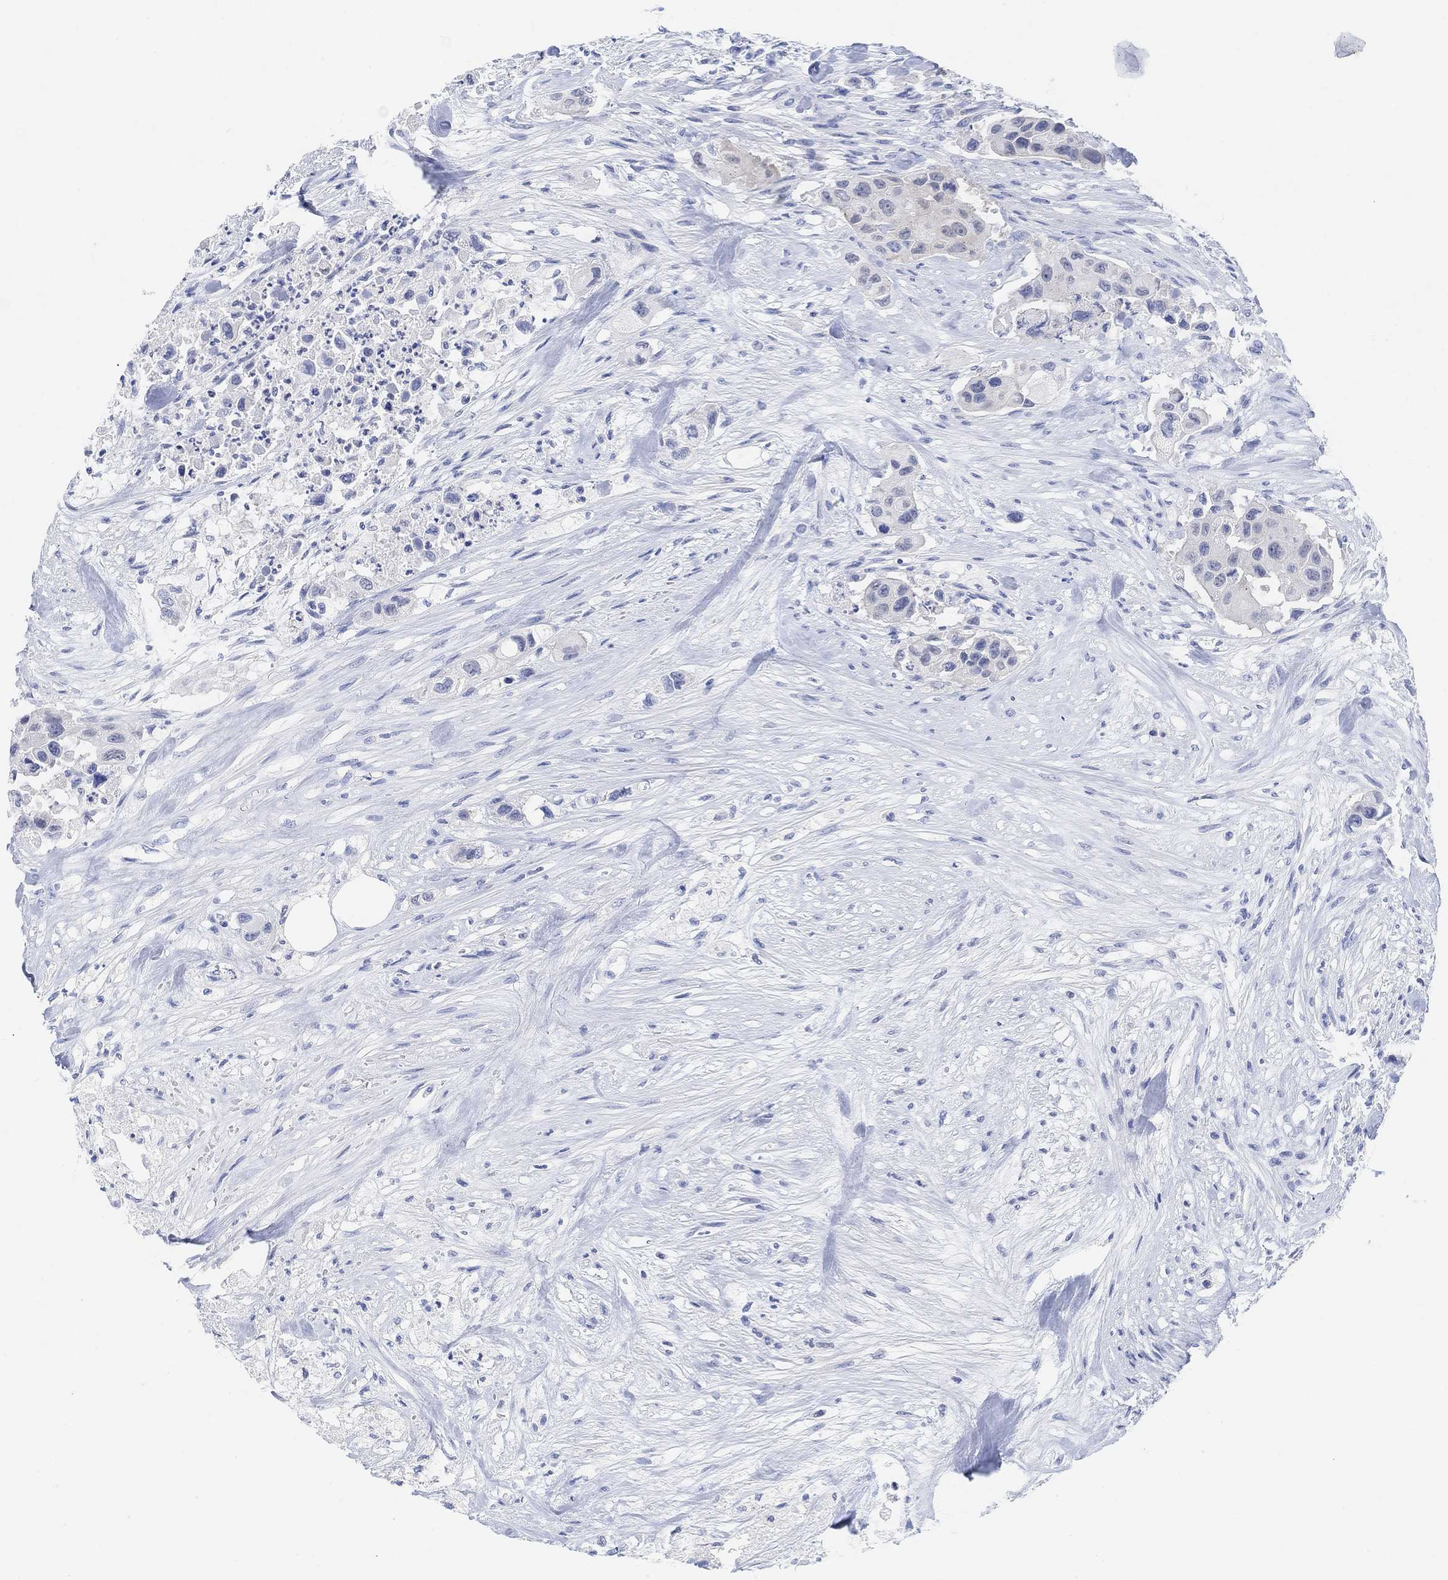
{"staining": {"intensity": "negative", "quantity": "none", "location": "none"}, "tissue": "urothelial cancer", "cell_type": "Tumor cells", "image_type": "cancer", "snomed": [{"axis": "morphology", "description": "Urothelial carcinoma, High grade"}, {"axis": "topography", "description": "Urinary bladder"}], "caption": "This photomicrograph is of urothelial cancer stained with immunohistochemistry (IHC) to label a protein in brown with the nuclei are counter-stained blue. There is no staining in tumor cells. The staining was performed using DAB (3,3'-diaminobenzidine) to visualize the protein expression in brown, while the nuclei were stained in blue with hematoxylin (Magnification: 20x).", "gene": "ENO4", "patient": {"sex": "female", "age": 73}}